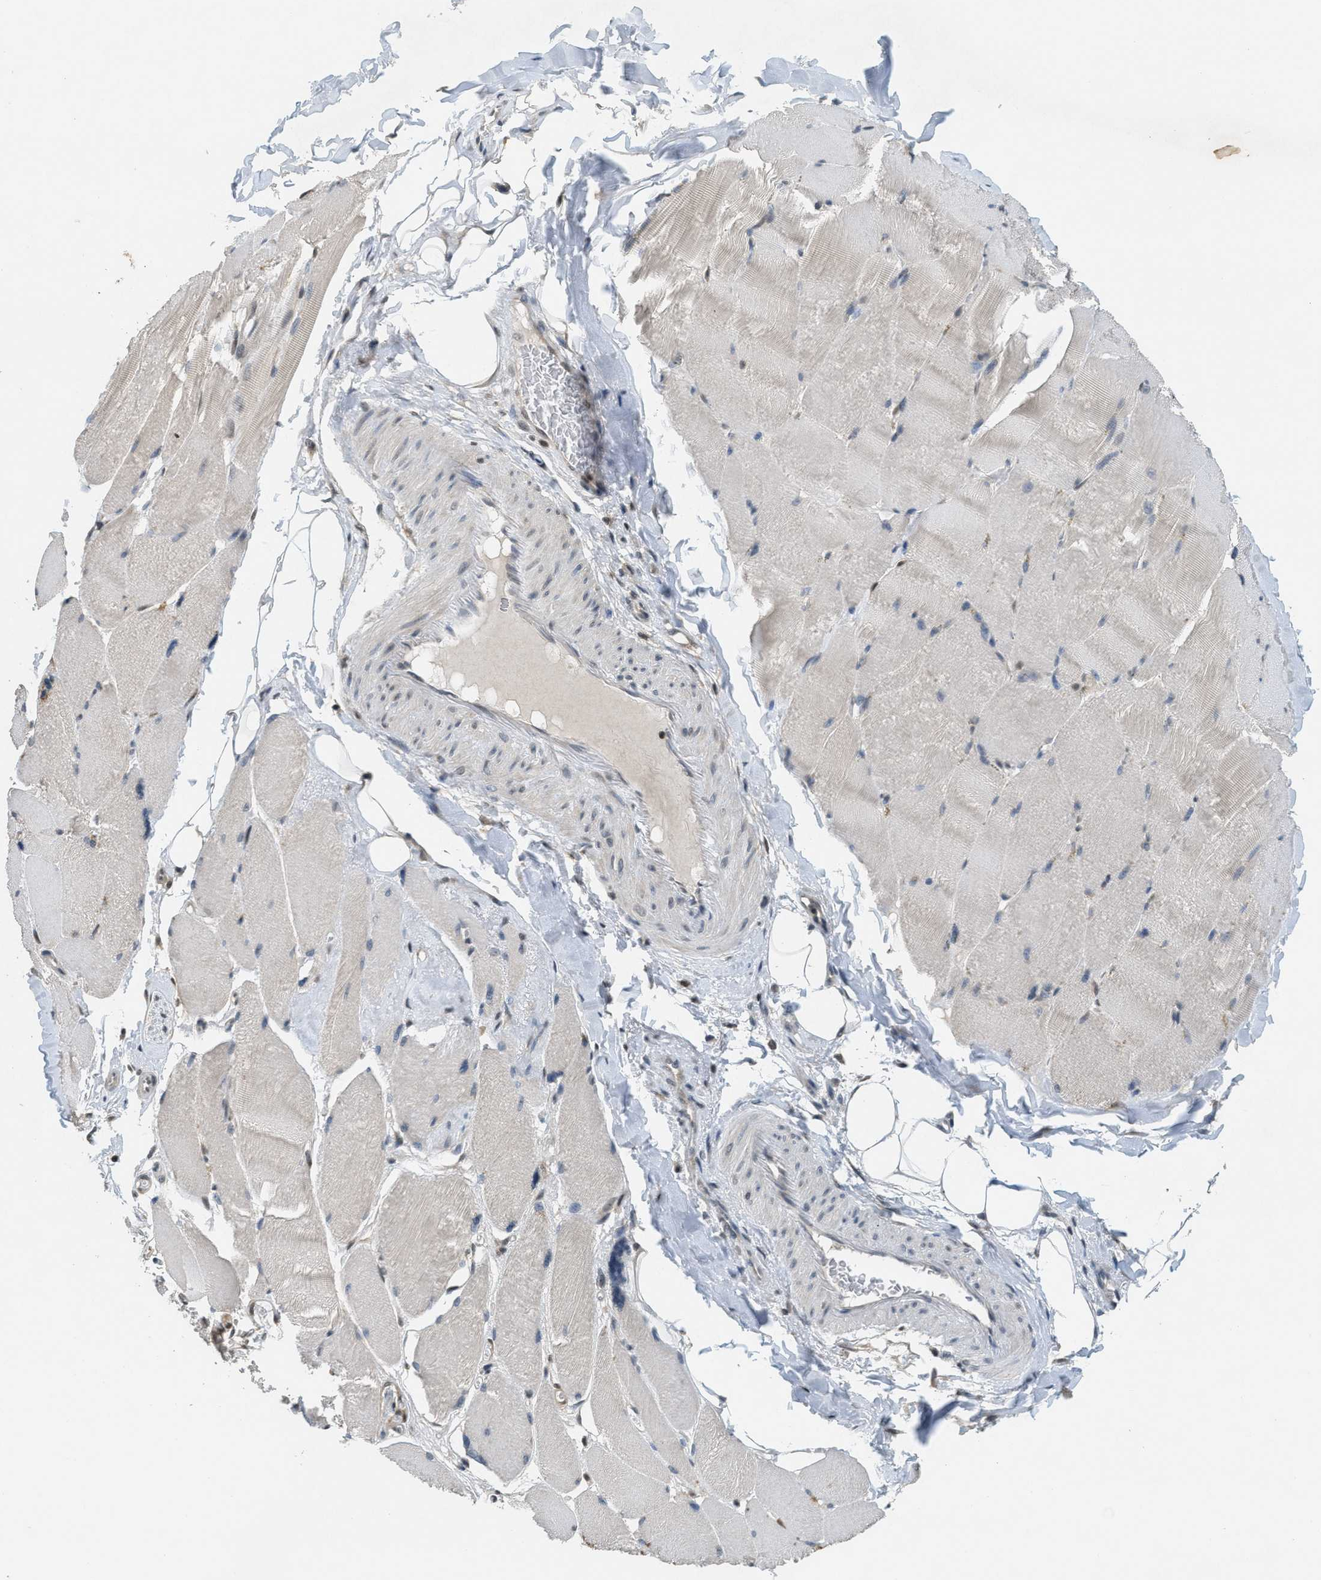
{"staining": {"intensity": "weak", "quantity": "<25%", "location": "cytoplasmic/membranous"}, "tissue": "skeletal muscle", "cell_type": "Myocytes", "image_type": "normal", "snomed": [{"axis": "morphology", "description": "Normal tissue, NOS"}, {"axis": "topography", "description": "Skin"}, {"axis": "topography", "description": "Skeletal muscle"}], "caption": "Unremarkable skeletal muscle was stained to show a protein in brown. There is no significant positivity in myocytes. Brightfield microscopy of immunohistochemistry (IHC) stained with DAB (3,3'-diaminobenzidine) (brown) and hematoxylin (blue), captured at high magnification.", "gene": "DNAJB1", "patient": {"sex": "male", "age": 83}}